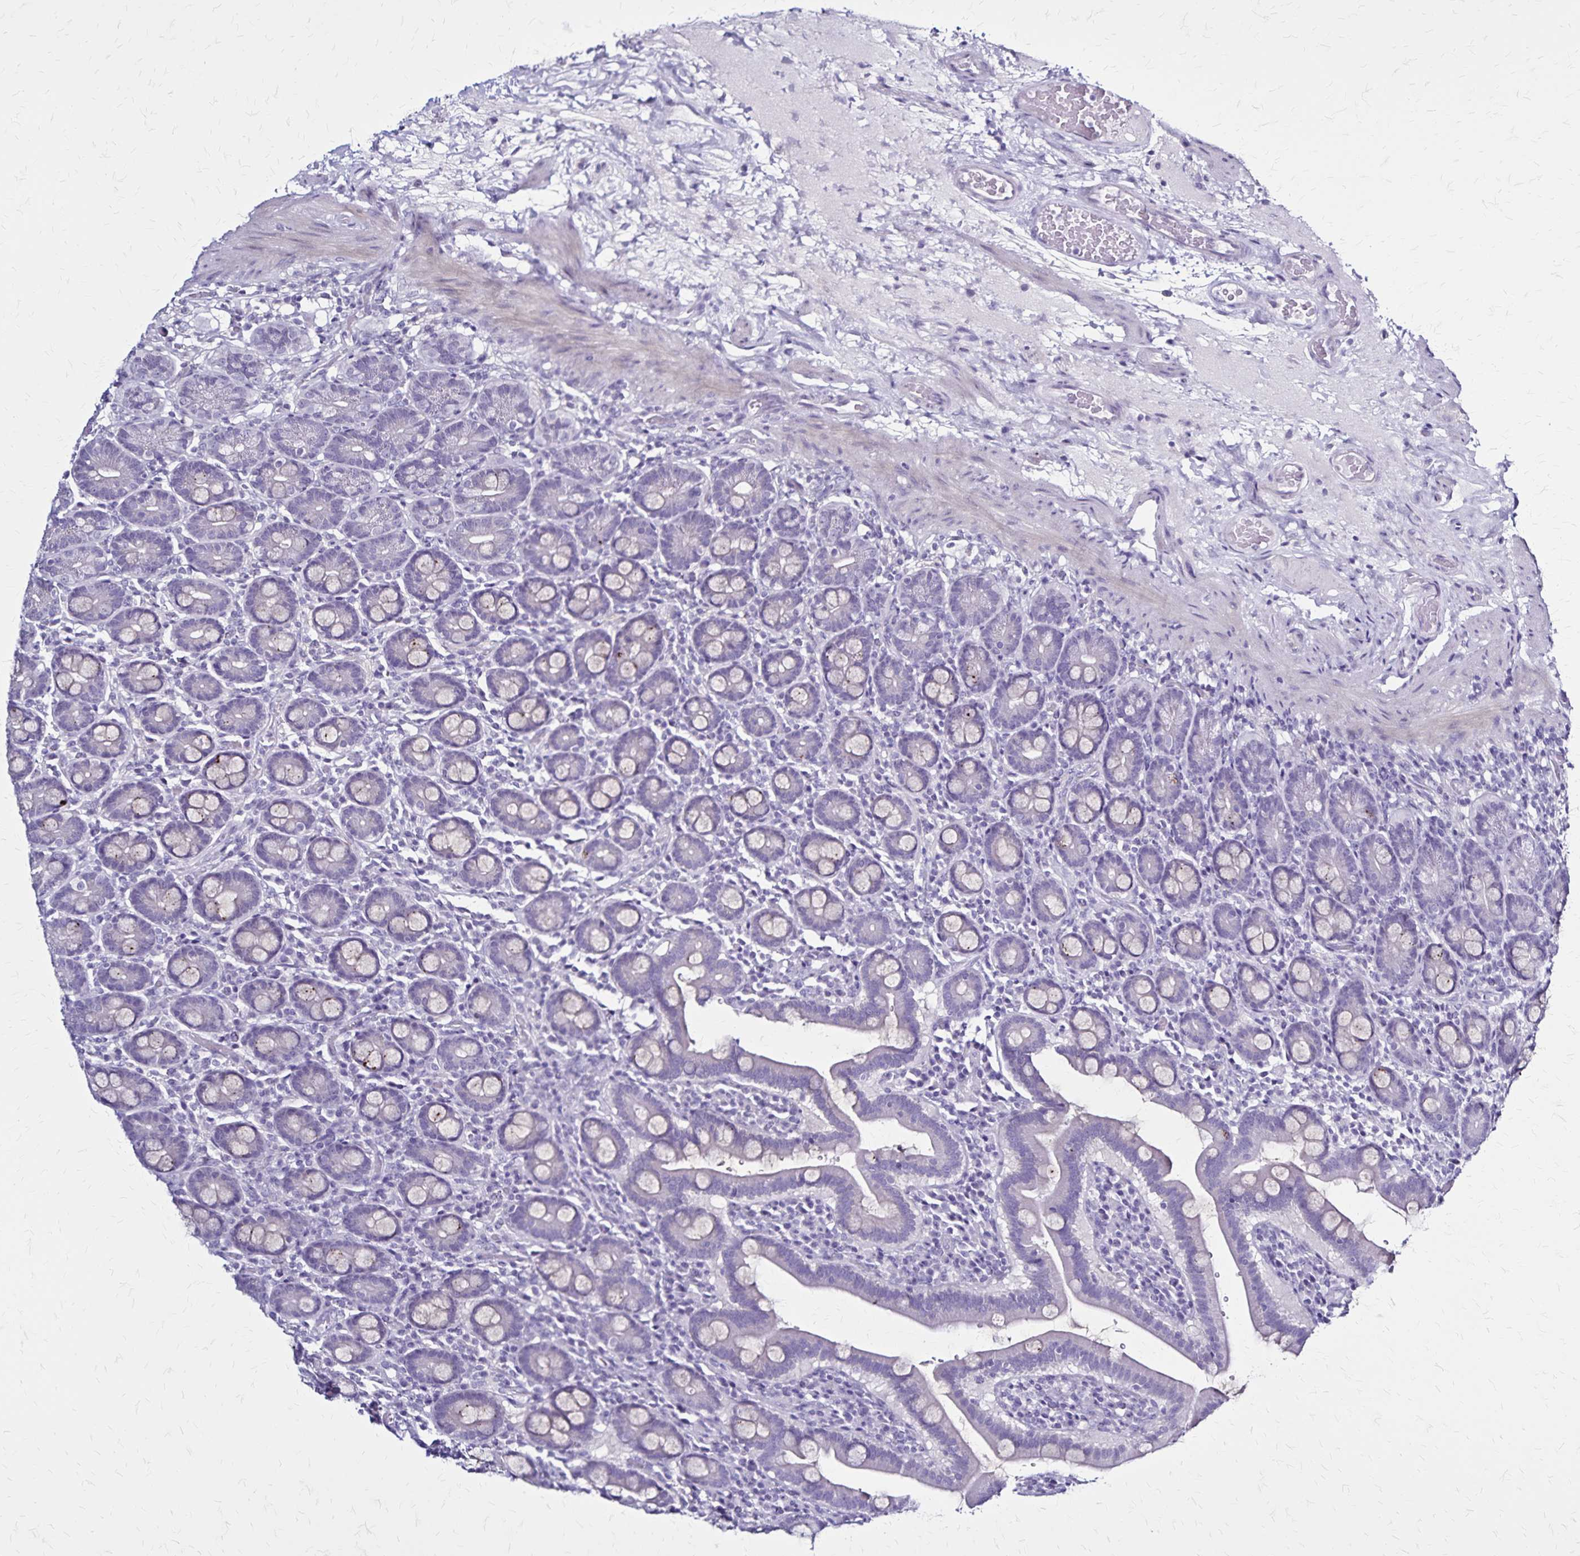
{"staining": {"intensity": "negative", "quantity": "none", "location": "none"}, "tissue": "small intestine", "cell_type": "Glandular cells", "image_type": "normal", "snomed": [{"axis": "morphology", "description": "Normal tissue, NOS"}, {"axis": "topography", "description": "Small intestine"}], "caption": "The micrograph exhibits no staining of glandular cells in normal small intestine.", "gene": "PLXNA4", "patient": {"sex": "male", "age": 26}}